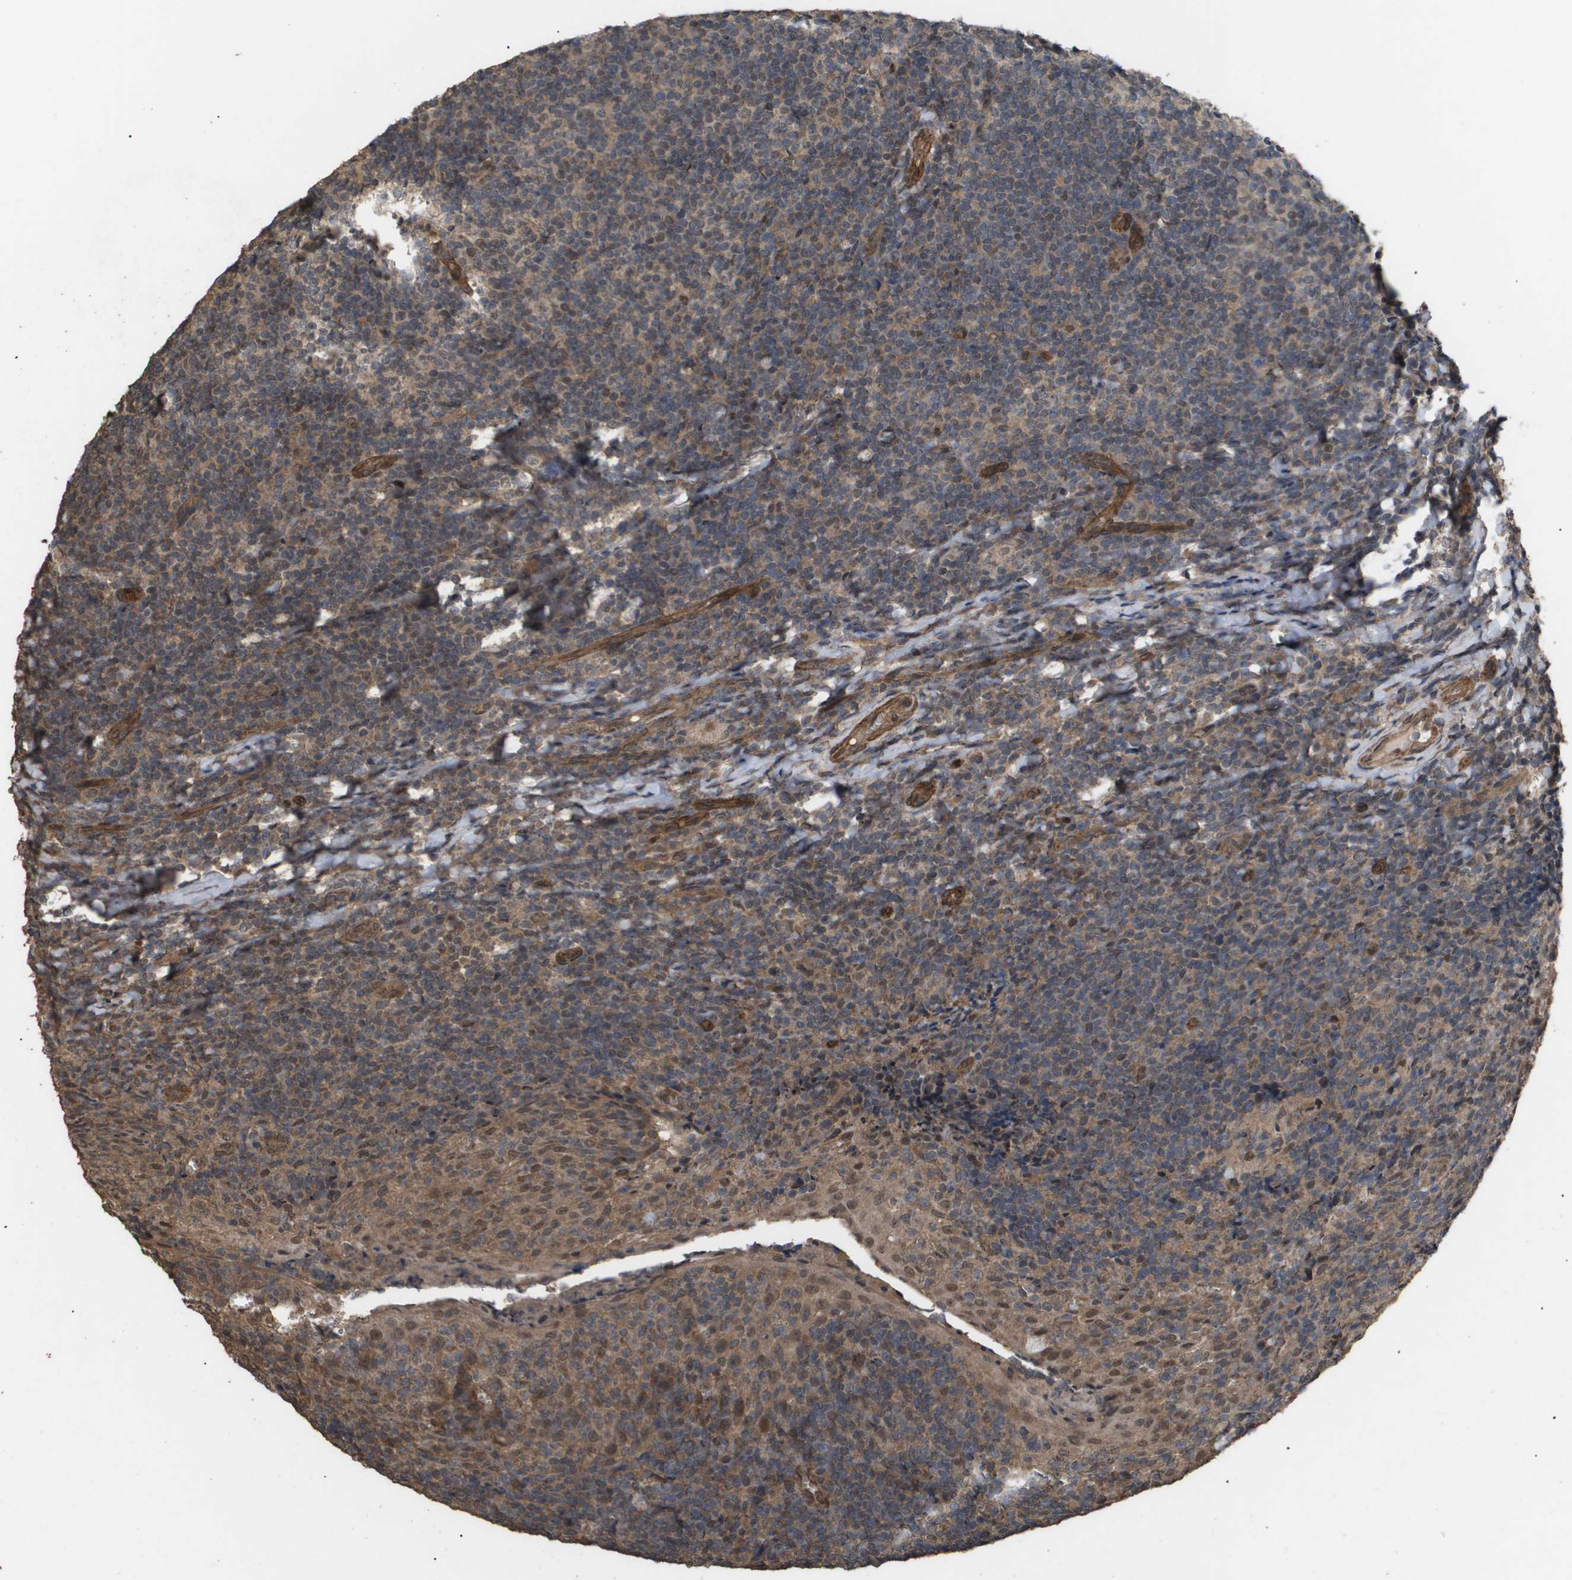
{"staining": {"intensity": "moderate", "quantity": ">75%", "location": "cytoplasmic/membranous"}, "tissue": "tonsil", "cell_type": "Germinal center cells", "image_type": "normal", "snomed": [{"axis": "morphology", "description": "Normal tissue, NOS"}, {"axis": "topography", "description": "Tonsil"}], "caption": "This photomicrograph displays immunohistochemistry (IHC) staining of benign tonsil, with medium moderate cytoplasmic/membranous positivity in about >75% of germinal center cells.", "gene": "CUL5", "patient": {"sex": "male", "age": 37}}